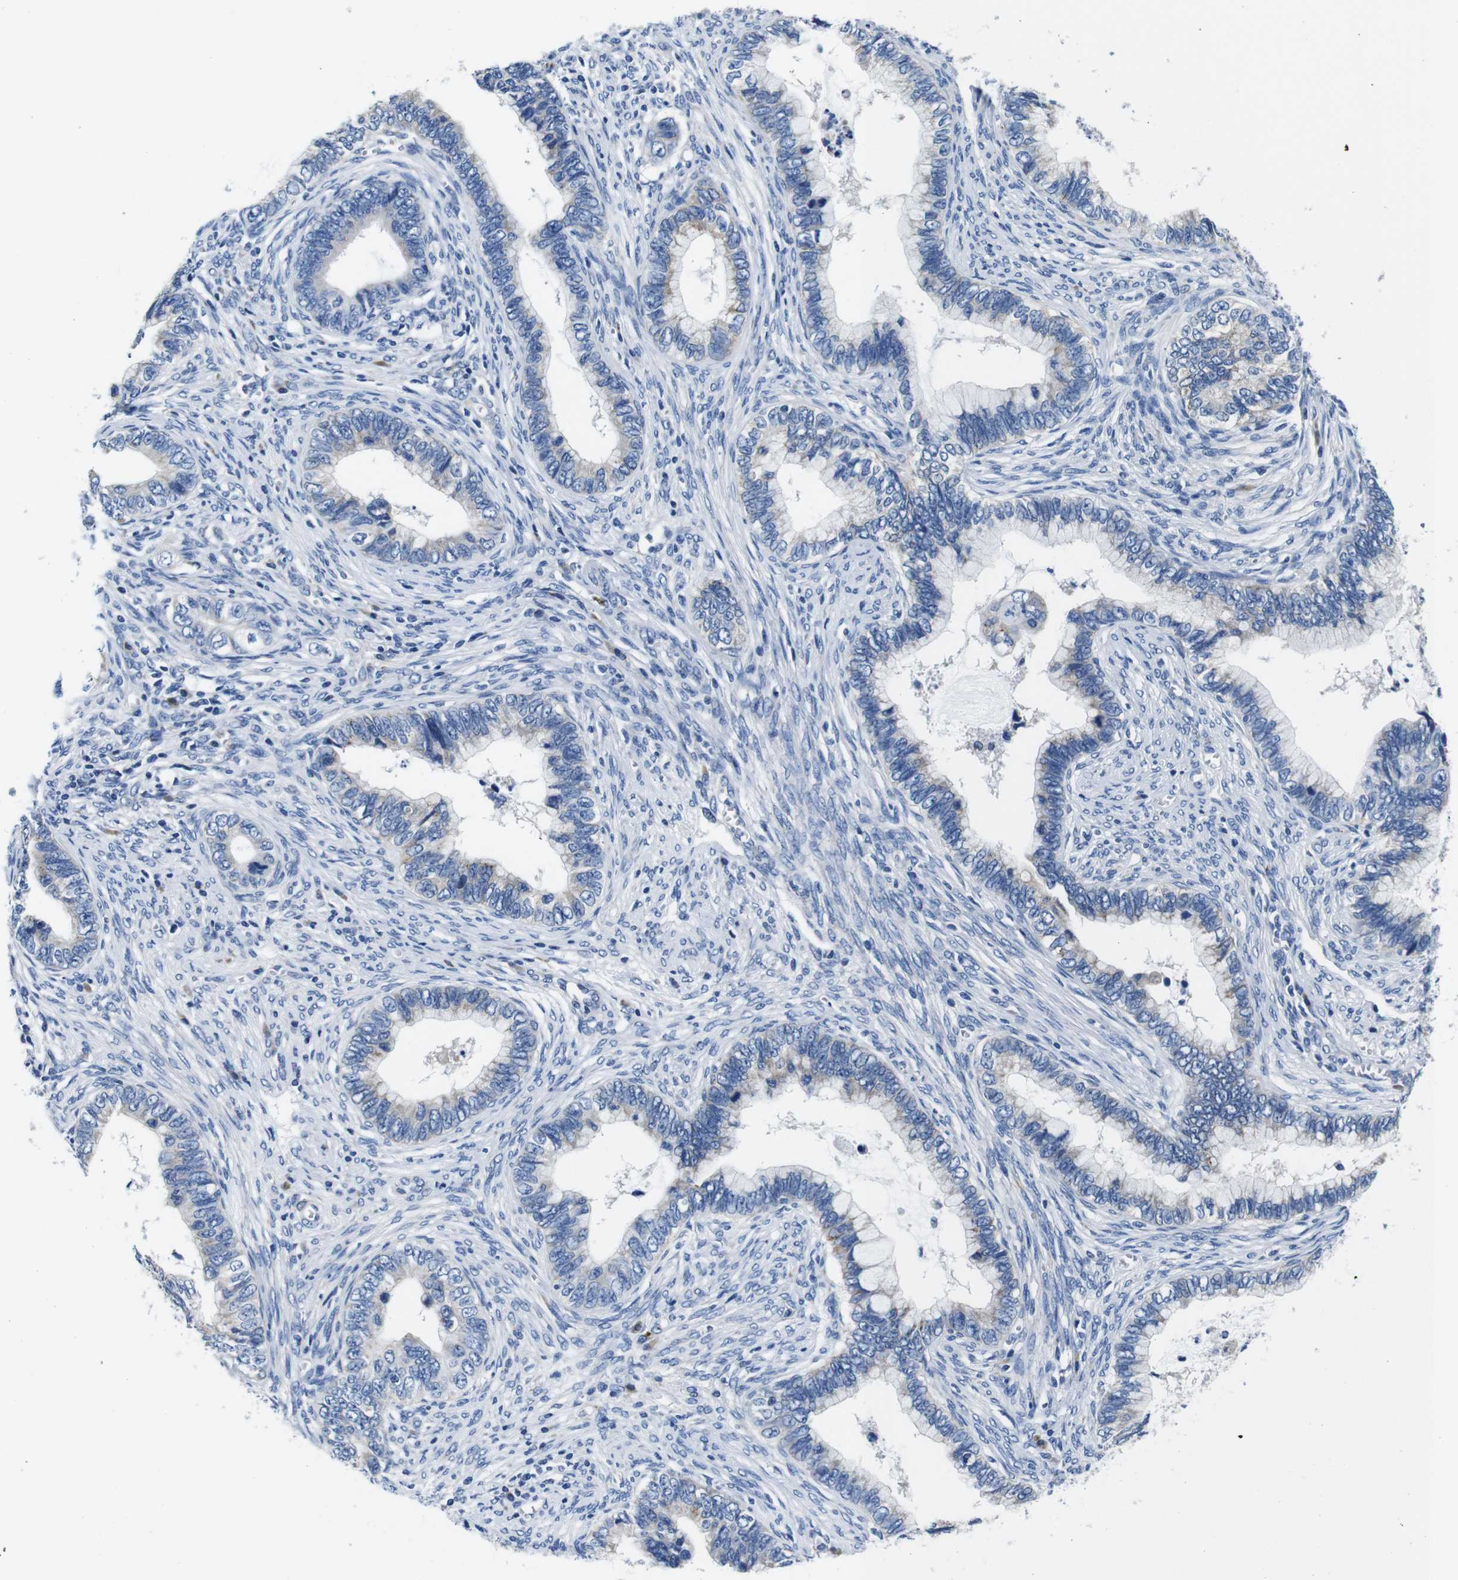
{"staining": {"intensity": "weak", "quantity": "<25%", "location": "cytoplasmic/membranous"}, "tissue": "cervical cancer", "cell_type": "Tumor cells", "image_type": "cancer", "snomed": [{"axis": "morphology", "description": "Adenocarcinoma, NOS"}, {"axis": "topography", "description": "Cervix"}], "caption": "A photomicrograph of human cervical cancer is negative for staining in tumor cells.", "gene": "SNX19", "patient": {"sex": "female", "age": 44}}